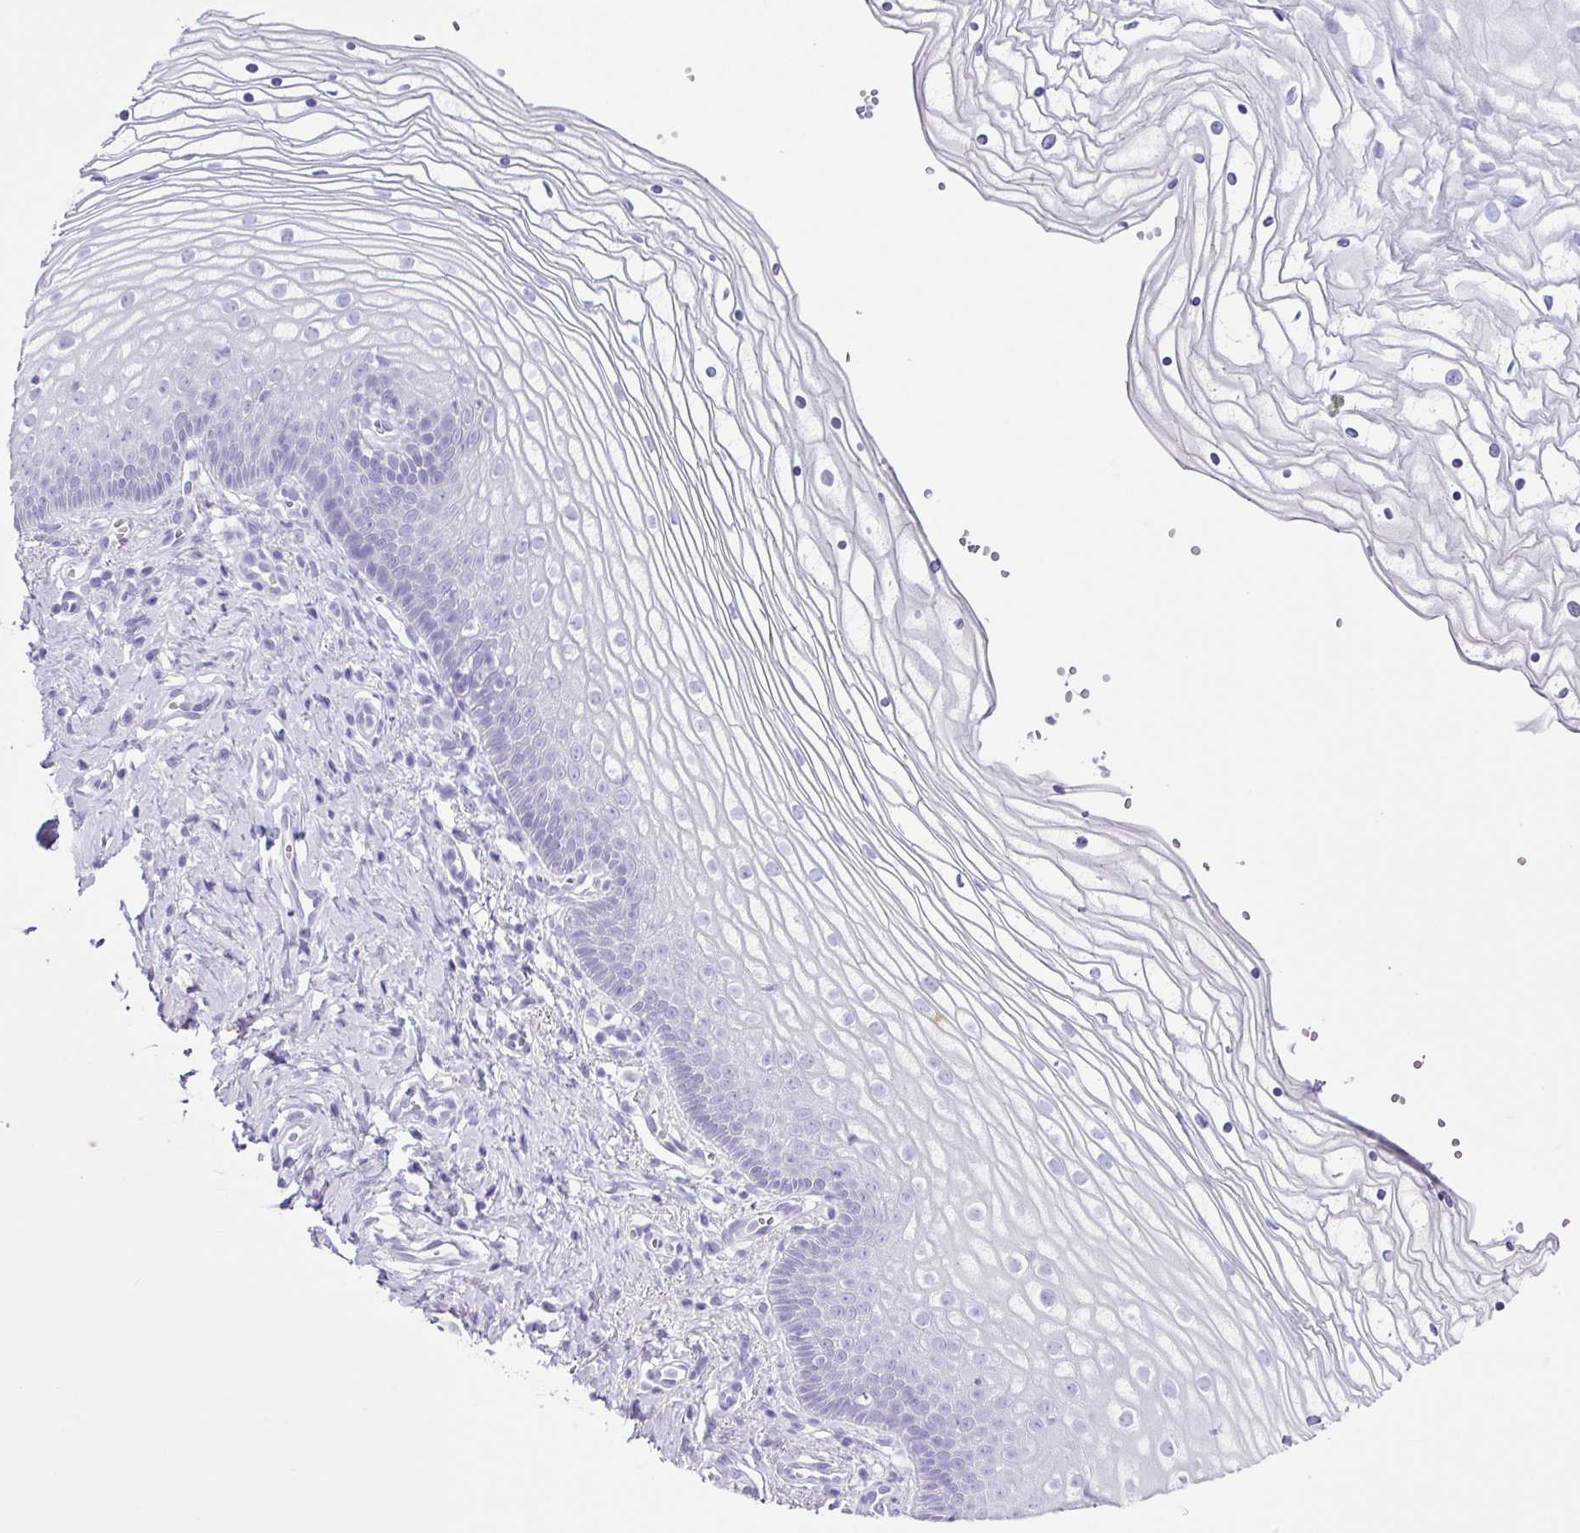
{"staining": {"intensity": "negative", "quantity": "none", "location": "none"}, "tissue": "vagina", "cell_type": "Squamous epithelial cells", "image_type": "normal", "snomed": [{"axis": "morphology", "description": "Normal tissue, NOS"}, {"axis": "topography", "description": "Vagina"}], "caption": "High magnification brightfield microscopy of unremarkable vagina stained with DAB (3,3'-diaminobenzidine) (brown) and counterstained with hematoxylin (blue): squamous epithelial cells show no significant positivity.", "gene": "ZG16", "patient": {"sex": "female", "age": 56}}